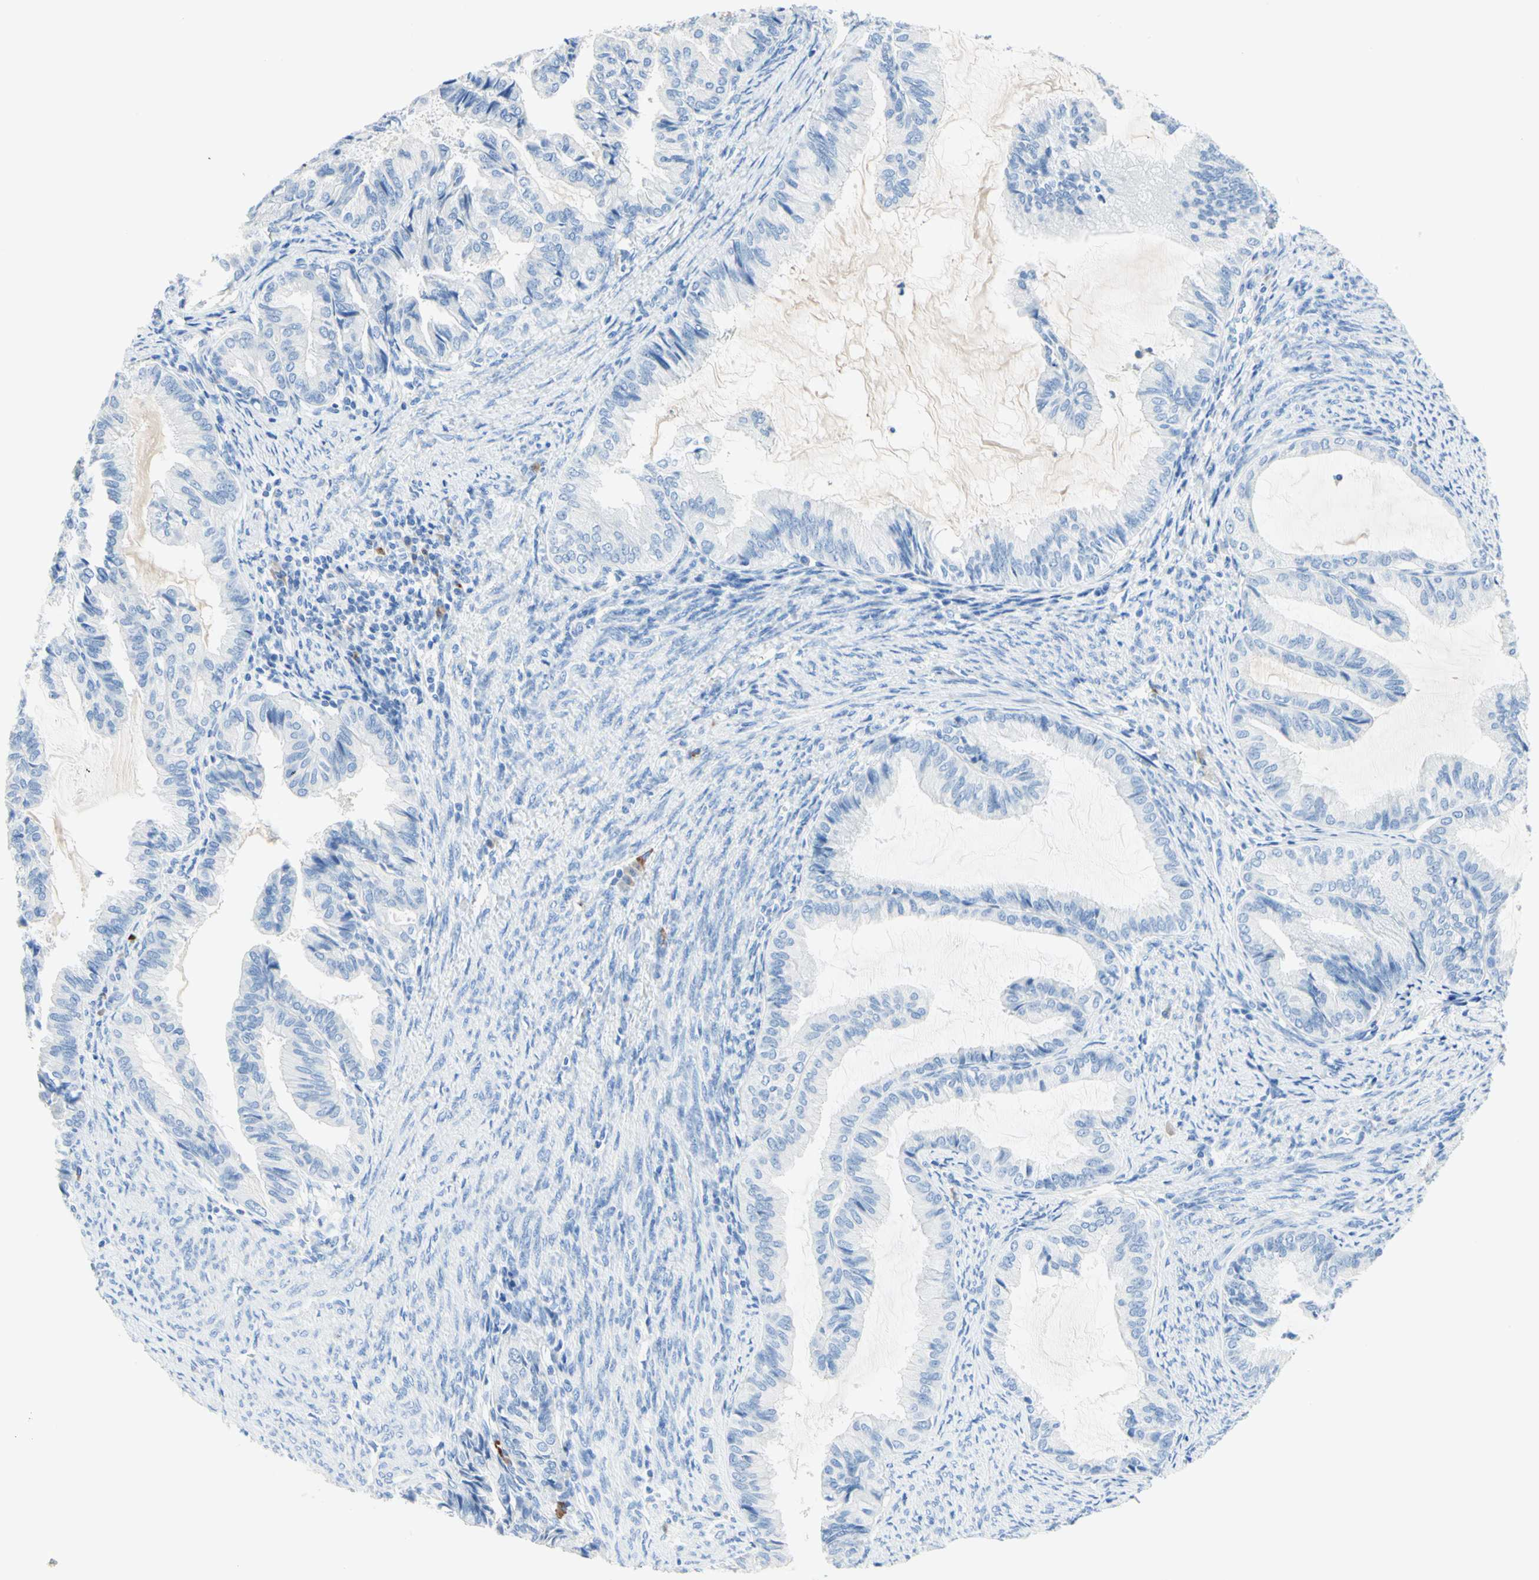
{"staining": {"intensity": "negative", "quantity": "none", "location": "none"}, "tissue": "endometrial cancer", "cell_type": "Tumor cells", "image_type": "cancer", "snomed": [{"axis": "morphology", "description": "Adenocarcinoma, NOS"}, {"axis": "topography", "description": "Endometrium"}], "caption": "Micrograph shows no protein positivity in tumor cells of adenocarcinoma (endometrial) tissue. (Stains: DAB immunohistochemistry with hematoxylin counter stain, Microscopy: brightfield microscopy at high magnification).", "gene": "IL6ST", "patient": {"sex": "female", "age": 86}}